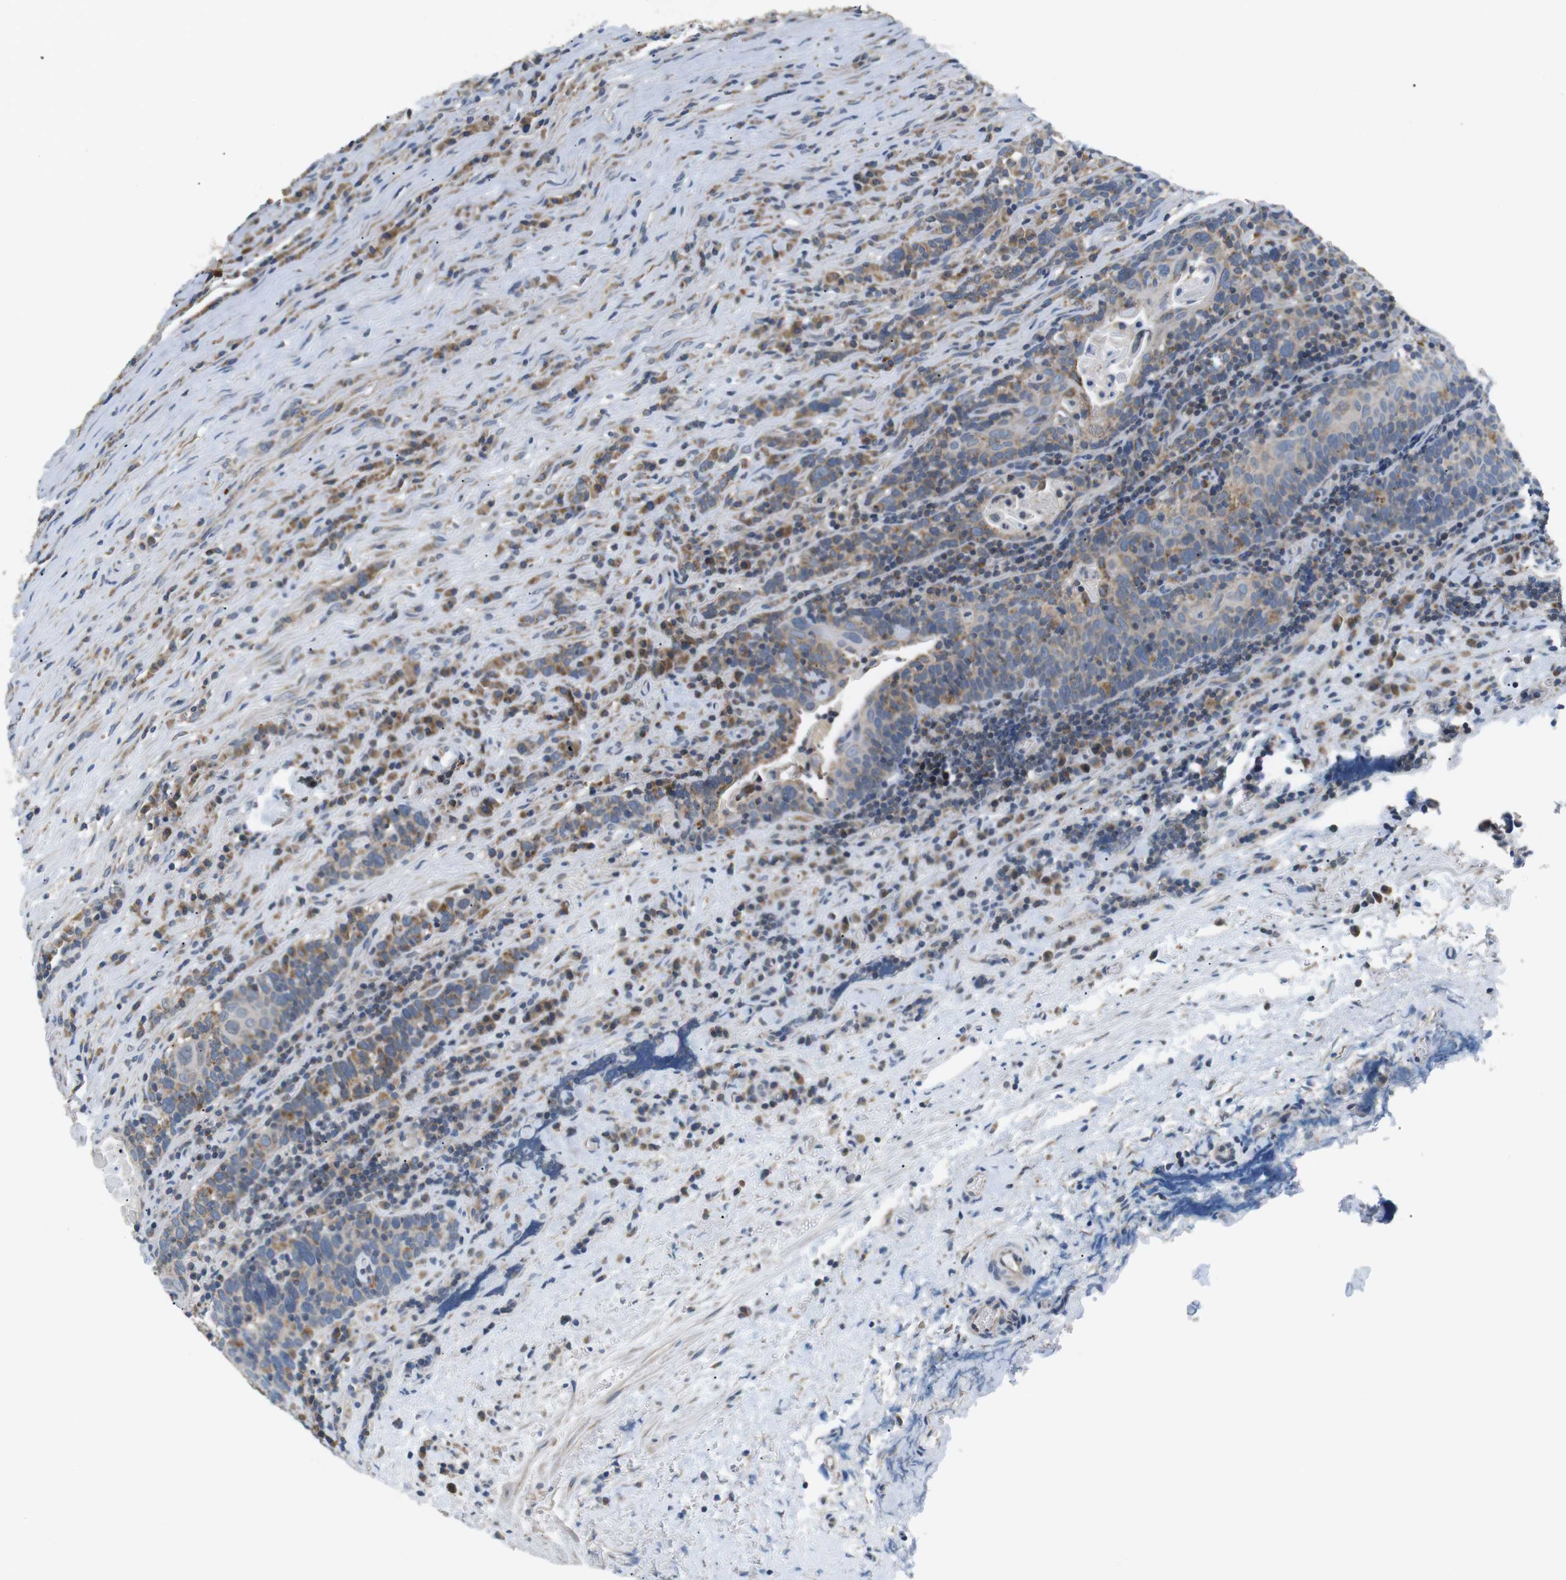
{"staining": {"intensity": "moderate", "quantity": "<25%", "location": "cytoplasmic/membranous"}, "tissue": "head and neck cancer", "cell_type": "Tumor cells", "image_type": "cancer", "snomed": [{"axis": "morphology", "description": "Squamous cell carcinoma, NOS"}, {"axis": "morphology", "description": "Squamous cell carcinoma, metastatic, NOS"}, {"axis": "topography", "description": "Lymph node"}, {"axis": "topography", "description": "Head-Neck"}], "caption": "IHC of human squamous cell carcinoma (head and neck) displays low levels of moderate cytoplasmic/membranous positivity in approximately <25% of tumor cells. The protein of interest is stained brown, and the nuclei are stained in blue (DAB IHC with brightfield microscopy, high magnification).", "gene": "BACE1", "patient": {"sex": "male", "age": 62}}